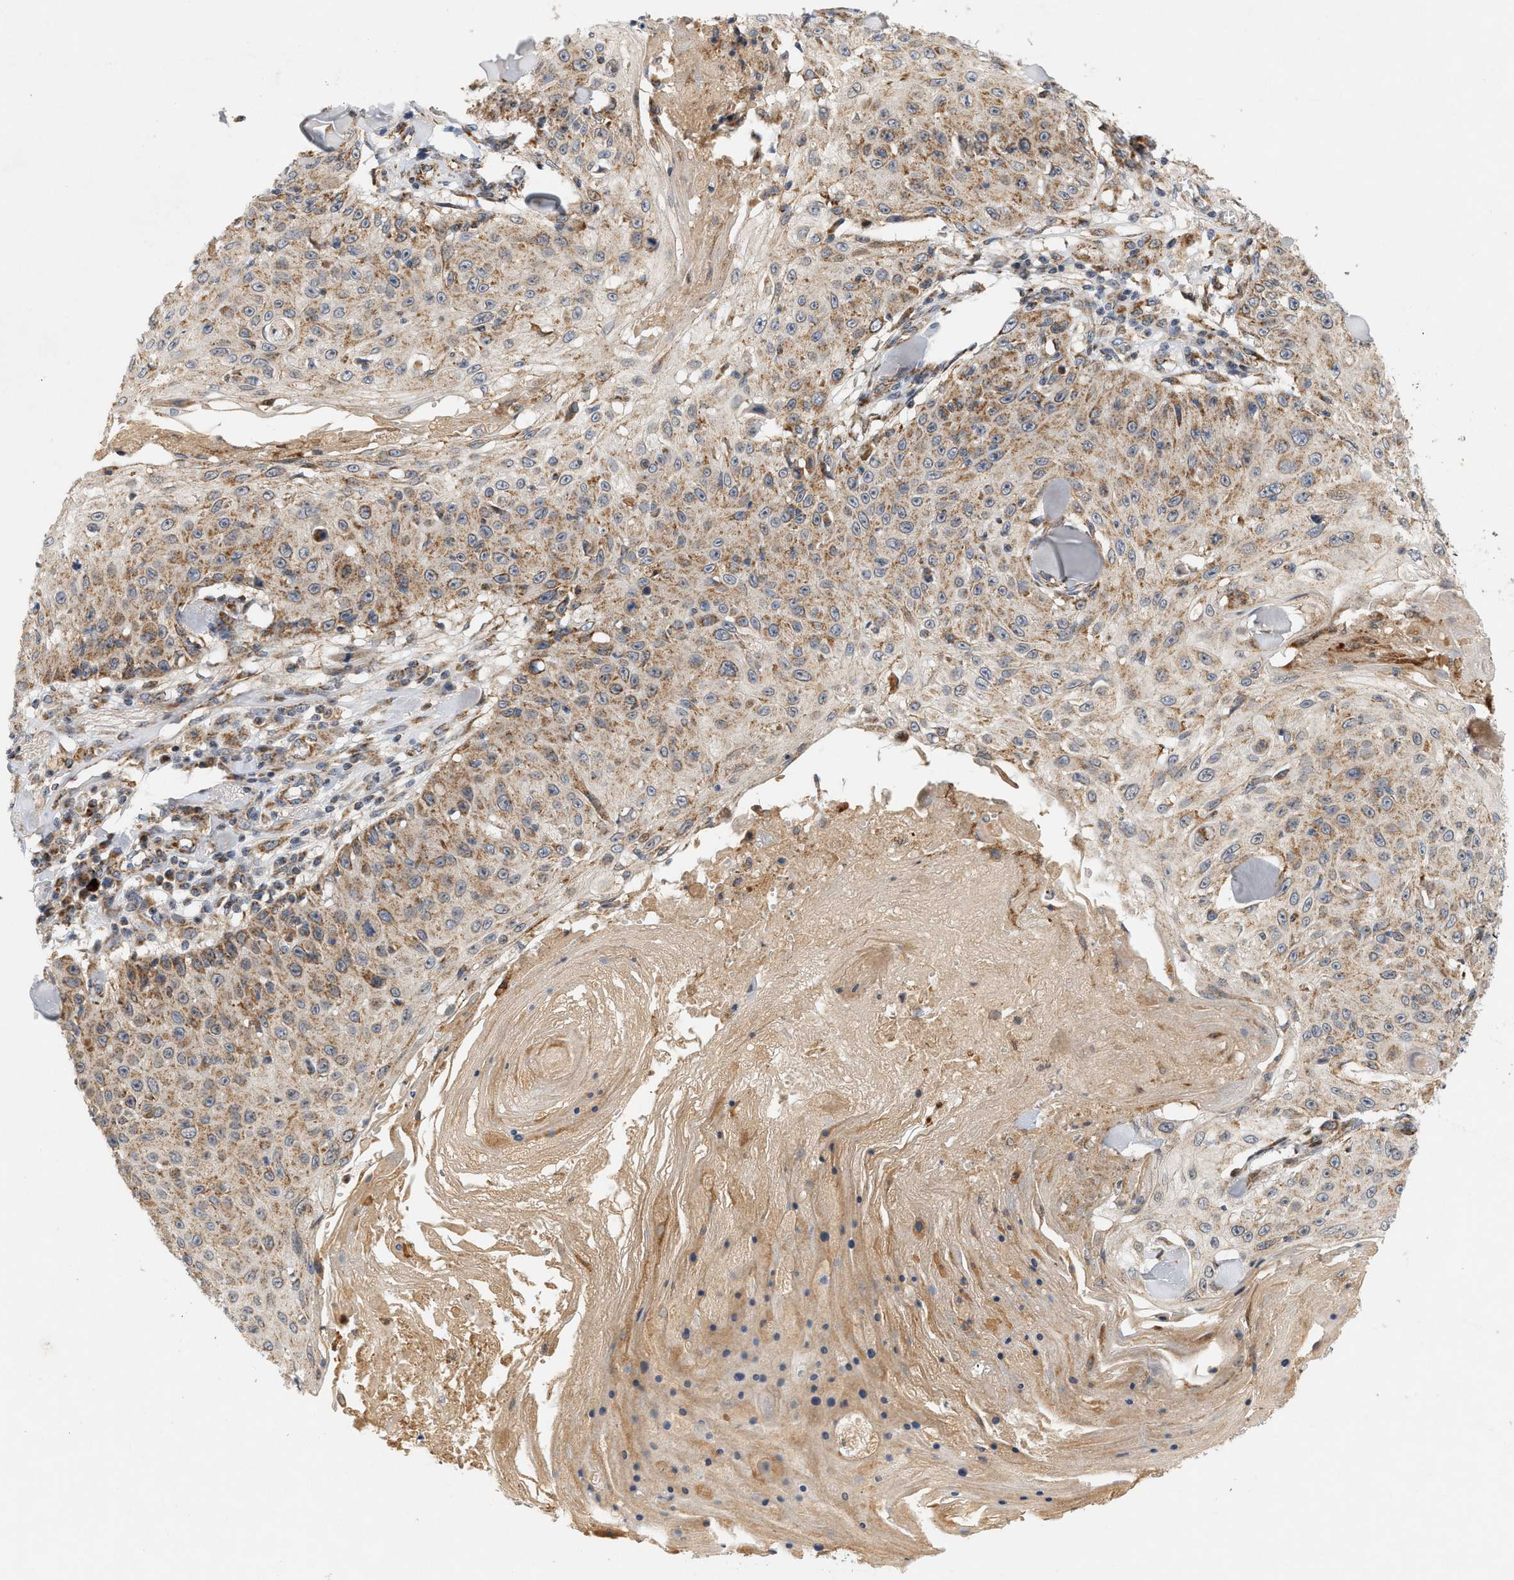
{"staining": {"intensity": "moderate", "quantity": ">75%", "location": "cytoplasmic/membranous"}, "tissue": "skin cancer", "cell_type": "Tumor cells", "image_type": "cancer", "snomed": [{"axis": "morphology", "description": "Squamous cell carcinoma, NOS"}, {"axis": "topography", "description": "Skin"}], "caption": "High-magnification brightfield microscopy of squamous cell carcinoma (skin) stained with DAB (brown) and counterstained with hematoxylin (blue). tumor cells exhibit moderate cytoplasmic/membranous positivity is appreciated in about>75% of cells.", "gene": "MCU", "patient": {"sex": "male", "age": 86}}